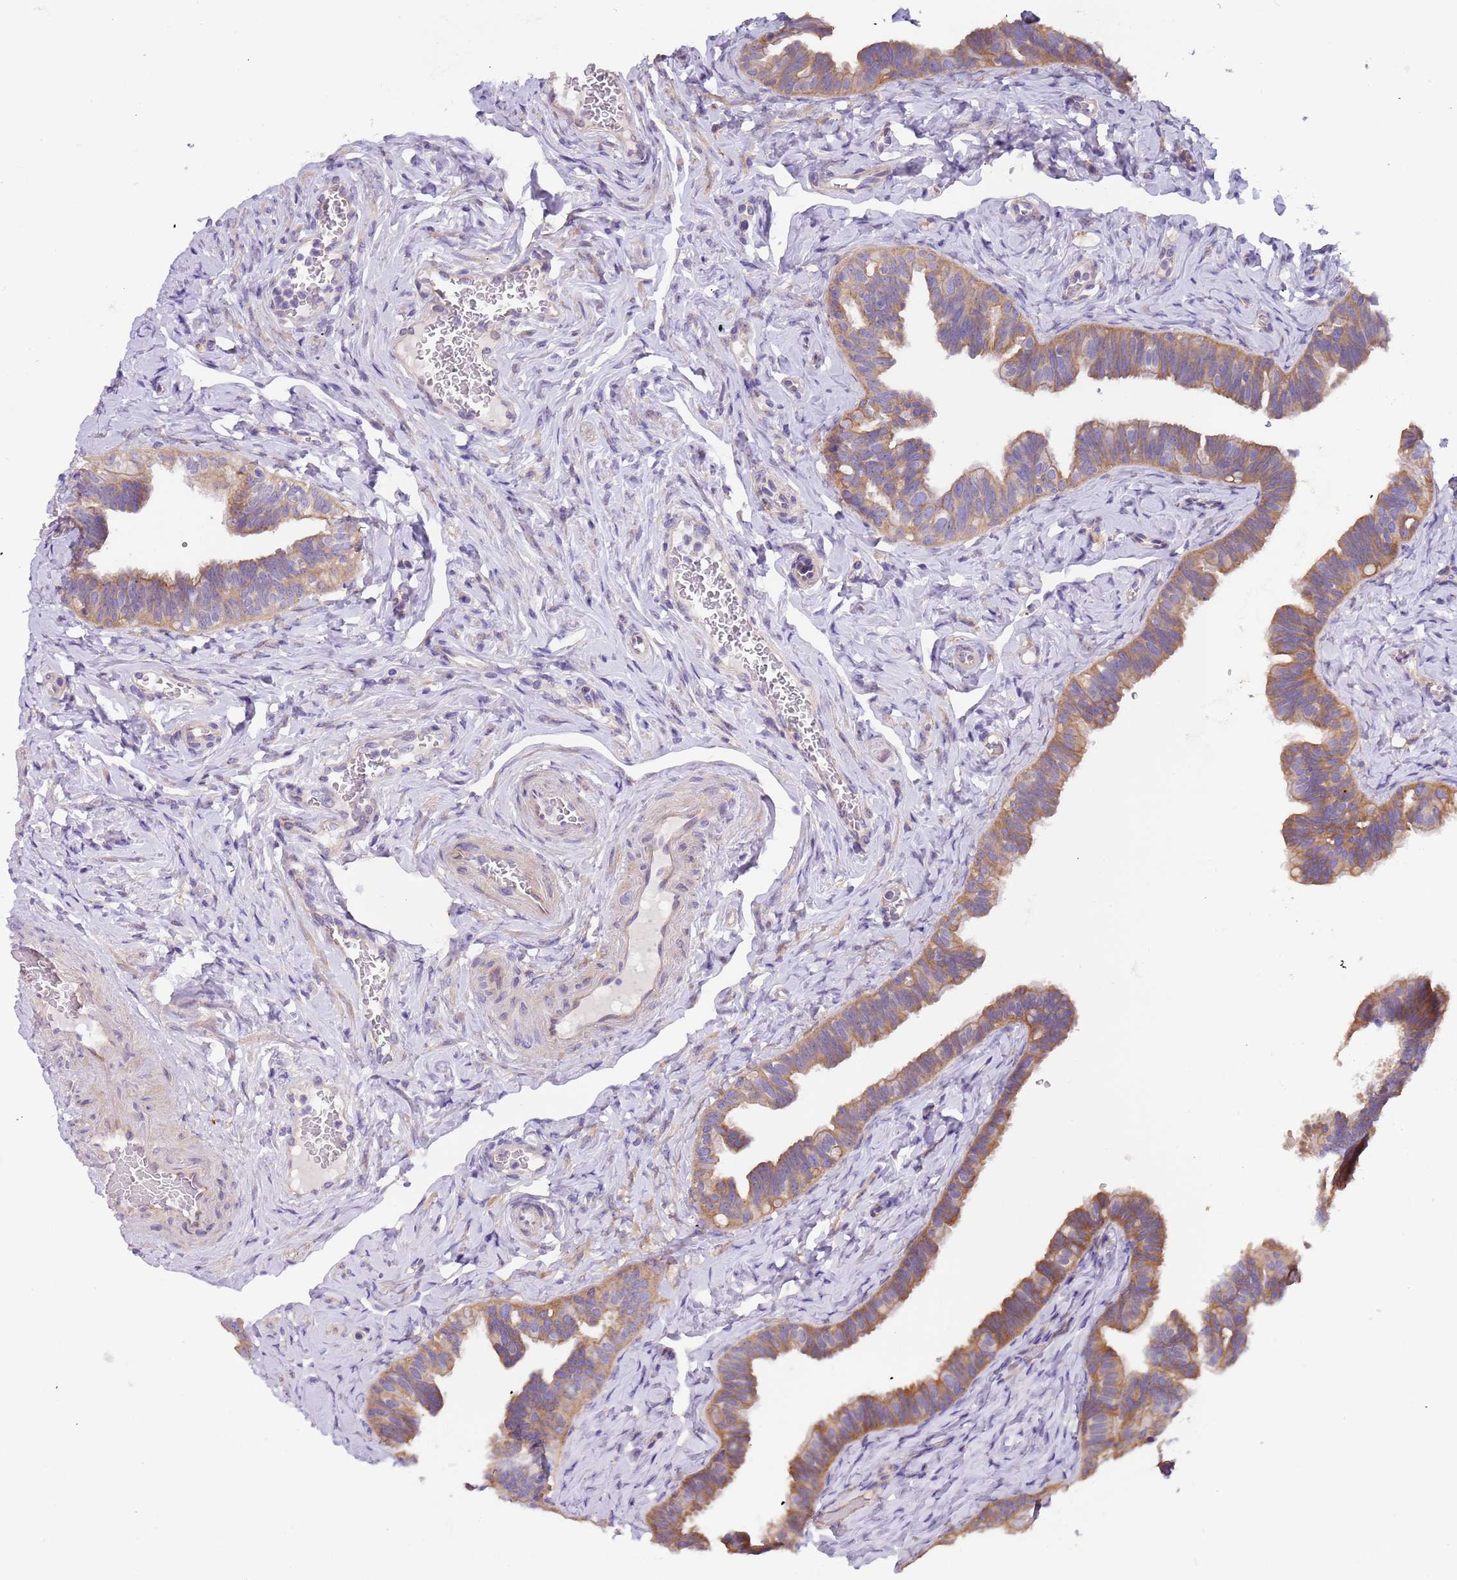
{"staining": {"intensity": "moderate", "quantity": ">75%", "location": "cytoplasmic/membranous"}, "tissue": "fallopian tube", "cell_type": "Glandular cells", "image_type": "normal", "snomed": [{"axis": "morphology", "description": "Normal tissue, NOS"}, {"axis": "topography", "description": "Fallopian tube"}], "caption": "Glandular cells show medium levels of moderate cytoplasmic/membranous expression in approximately >75% of cells in benign fallopian tube. Using DAB (brown) and hematoxylin (blue) stains, captured at high magnification using brightfield microscopy.", "gene": "LAMB4", "patient": {"sex": "female", "age": 39}}